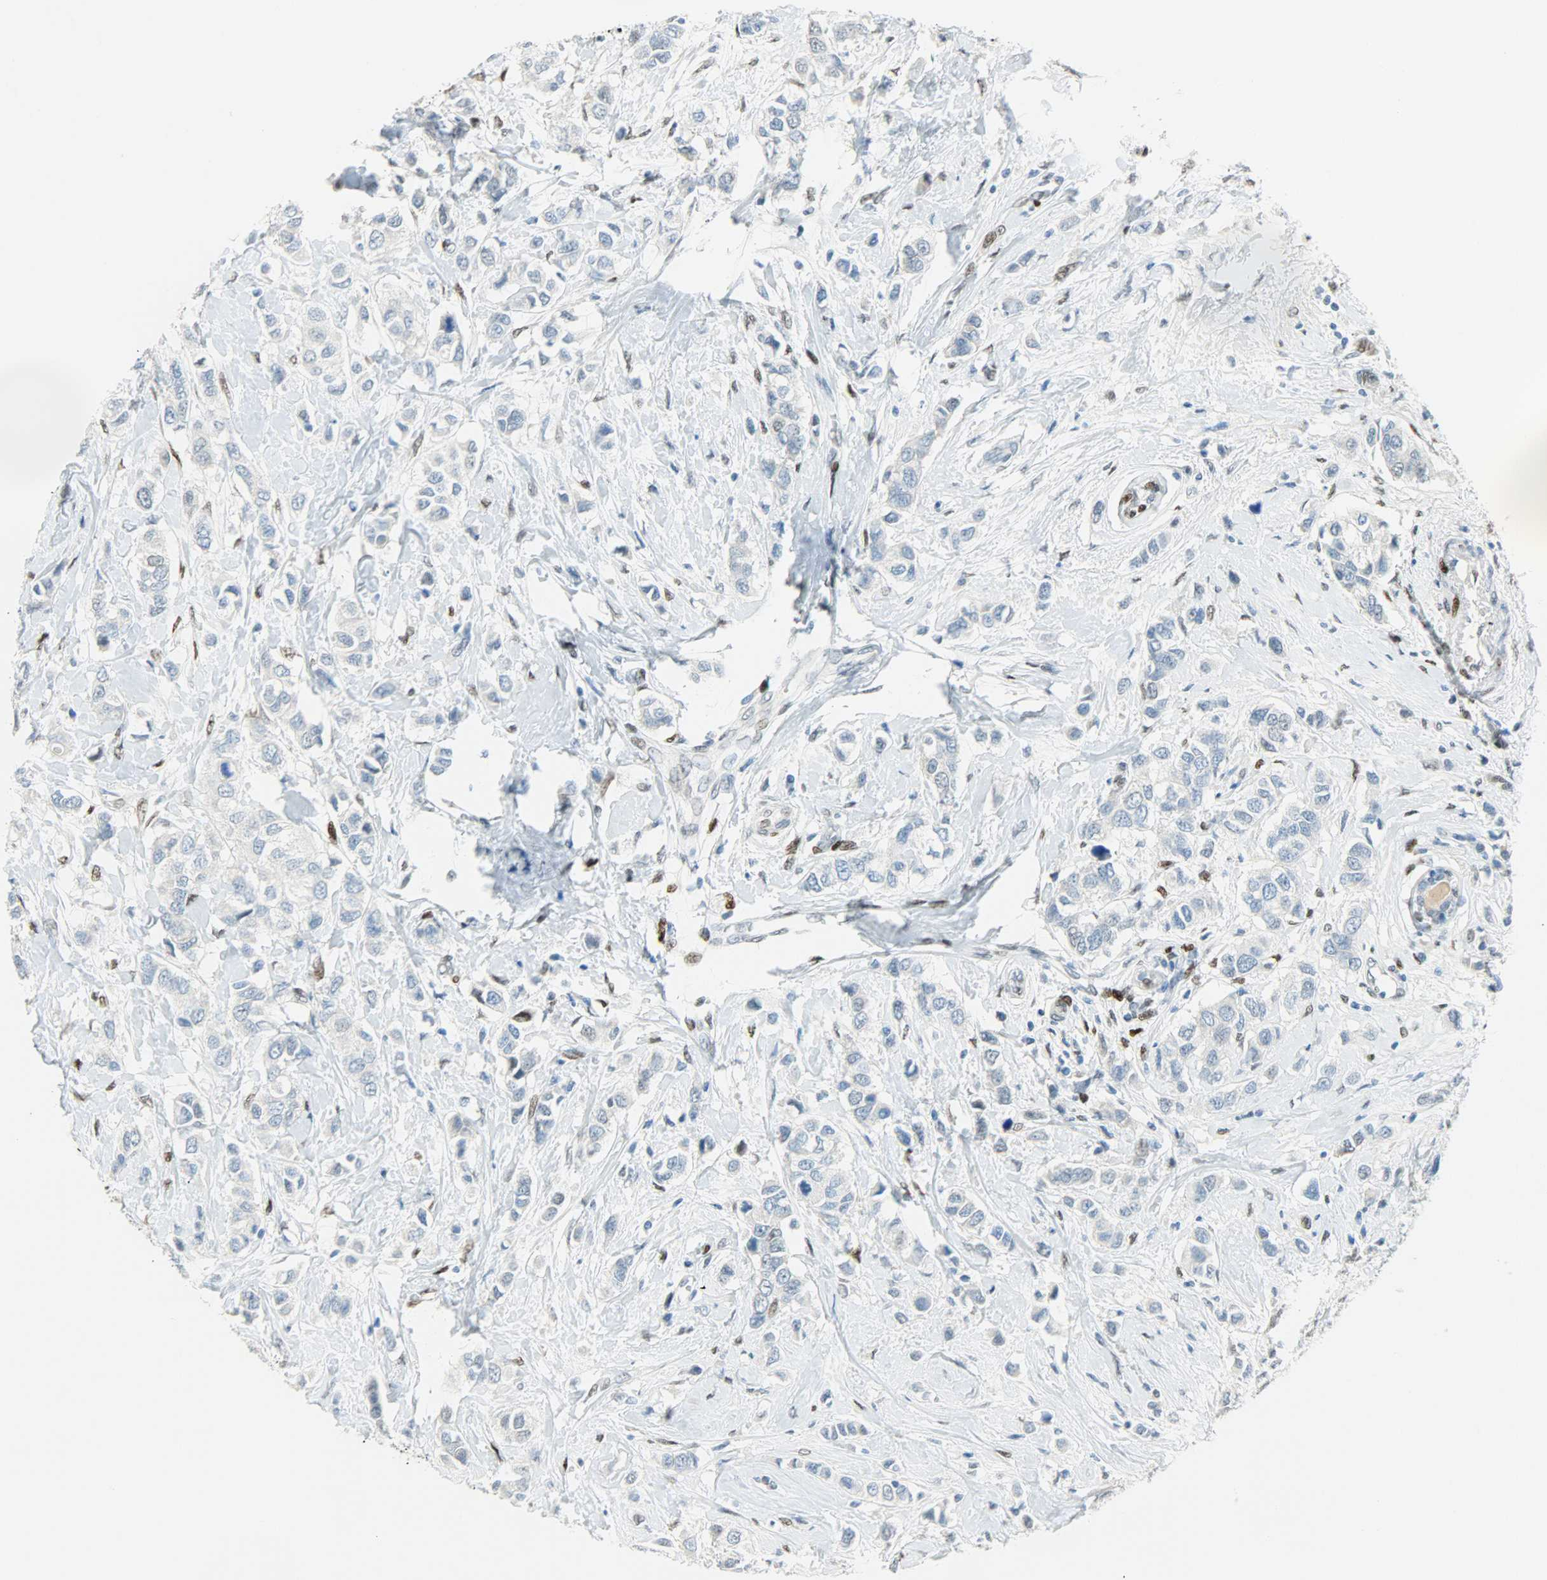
{"staining": {"intensity": "weak", "quantity": "<25%", "location": "nuclear"}, "tissue": "breast cancer", "cell_type": "Tumor cells", "image_type": "cancer", "snomed": [{"axis": "morphology", "description": "Duct carcinoma"}, {"axis": "topography", "description": "Breast"}], "caption": "The histopathology image reveals no staining of tumor cells in intraductal carcinoma (breast).", "gene": "JUNB", "patient": {"sex": "female", "age": 50}}